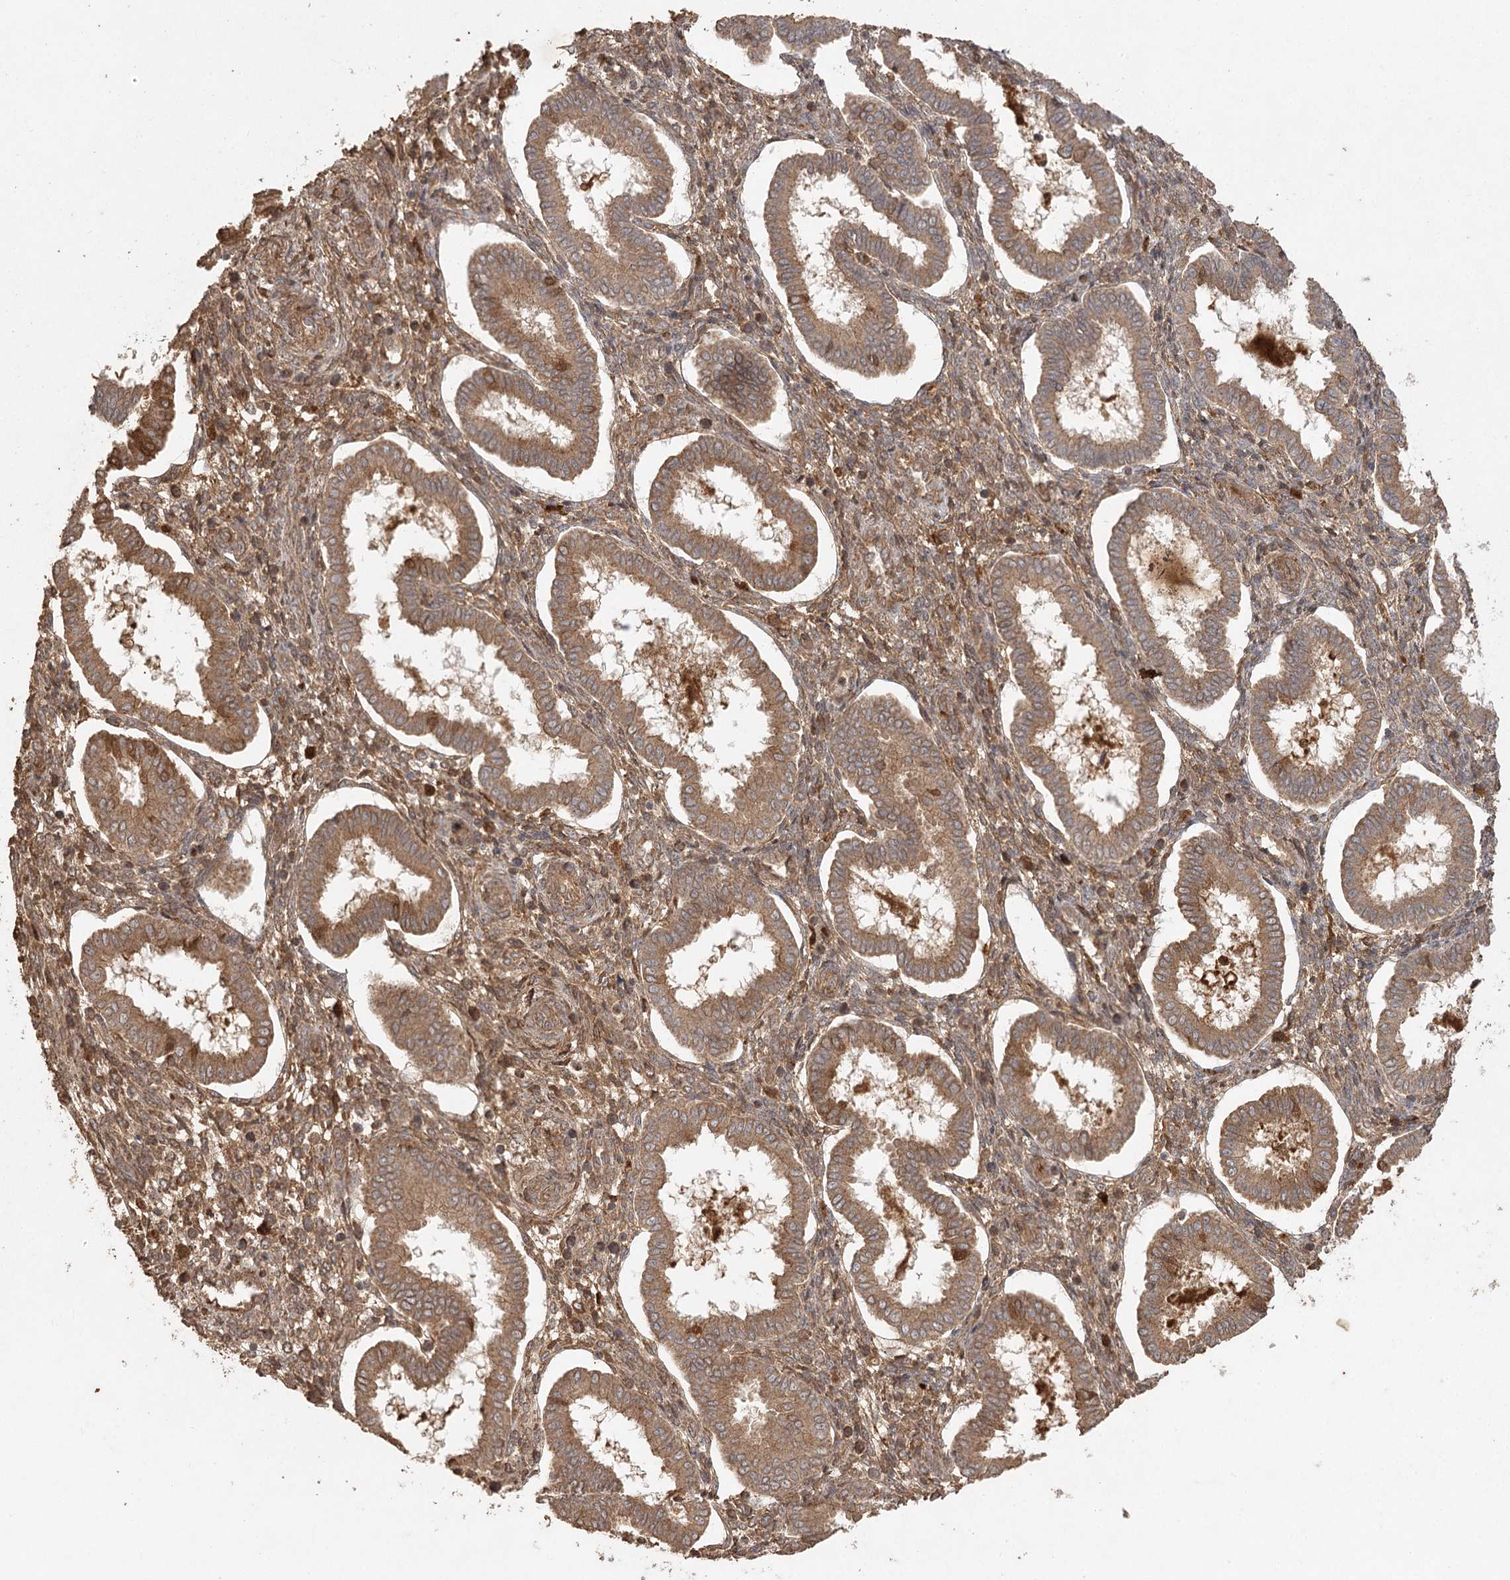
{"staining": {"intensity": "moderate", "quantity": "25%-75%", "location": "cytoplasmic/membranous"}, "tissue": "endometrium", "cell_type": "Cells in endometrial stroma", "image_type": "normal", "snomed": [{"axis": "morphology", "description": "Normal tissue, NOS"}, {"axis": "topography", "description": "Endometrium"}], "caption": "DAB (3,3'-diaminobenzidine) immunohistochemical staining of unremarkable human endometrium demonstrates moderate cytoplasmic/membranous protein staining in about 25%-75% of cells in endometrial stroma.", "gene": "ARL13A", "patient": {"sex": "female", "age": 24}}